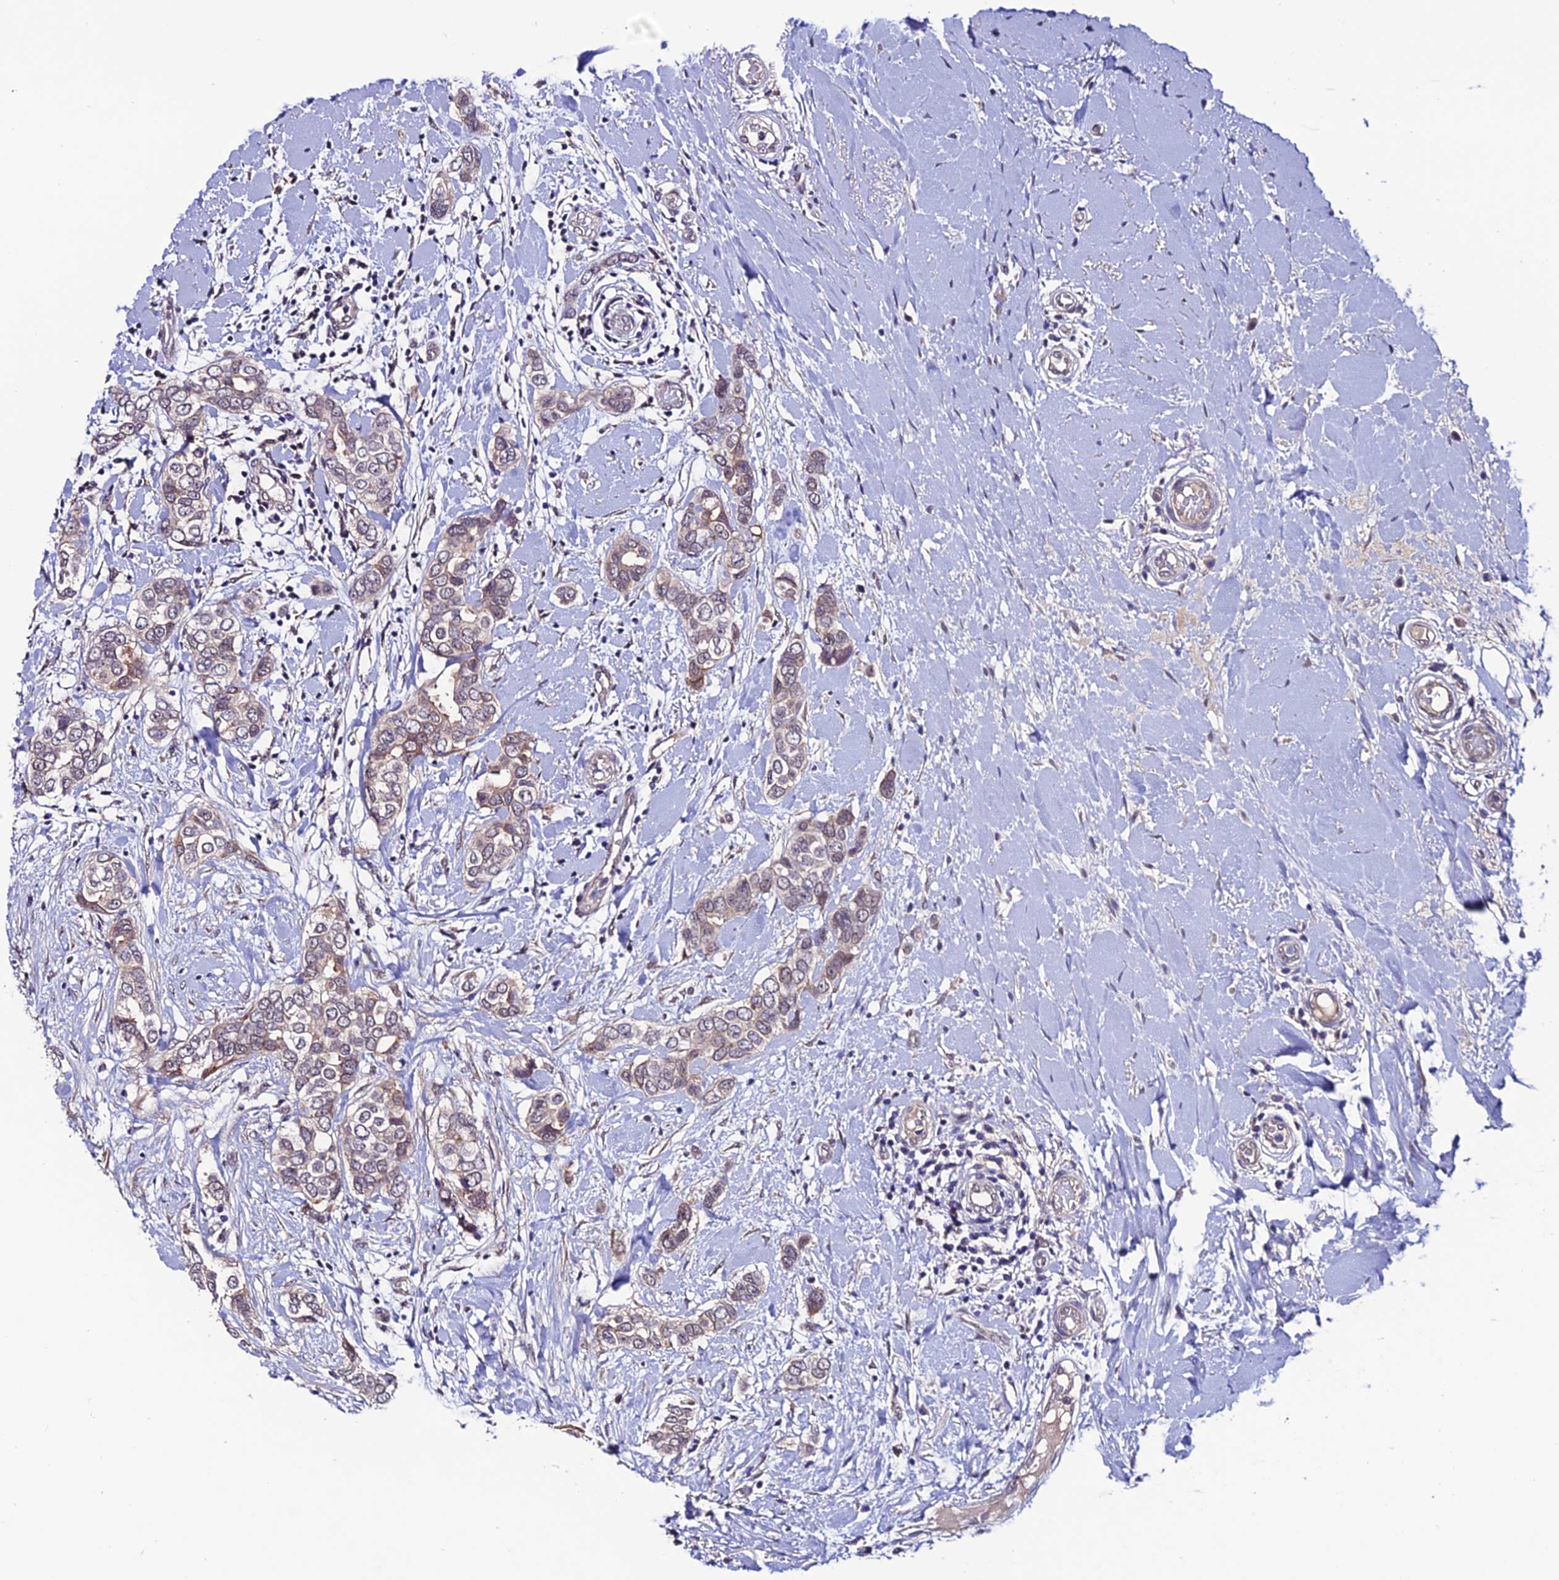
{"staining": {"intensity": "weak", "quantity": "25%-75%", "location": "cytoplasmic/membranous"}, "tissue": "breast cancer", "cell_type": "Tumor cells", "image_type": "cancer", "snomed": [{"axis": "morphology", "description": "Lobular carcinoma"}, {"axis": "topography", "description": "Breast"}], "caption": "The photomicrograph demonstrates a brown stain indicating the presence of a protein in the cytoplasmic/membranous of tumor cells in breast lobular carcinoma.", "gene": "FZD8", "patient": {"sex": "female", "age": 51}}